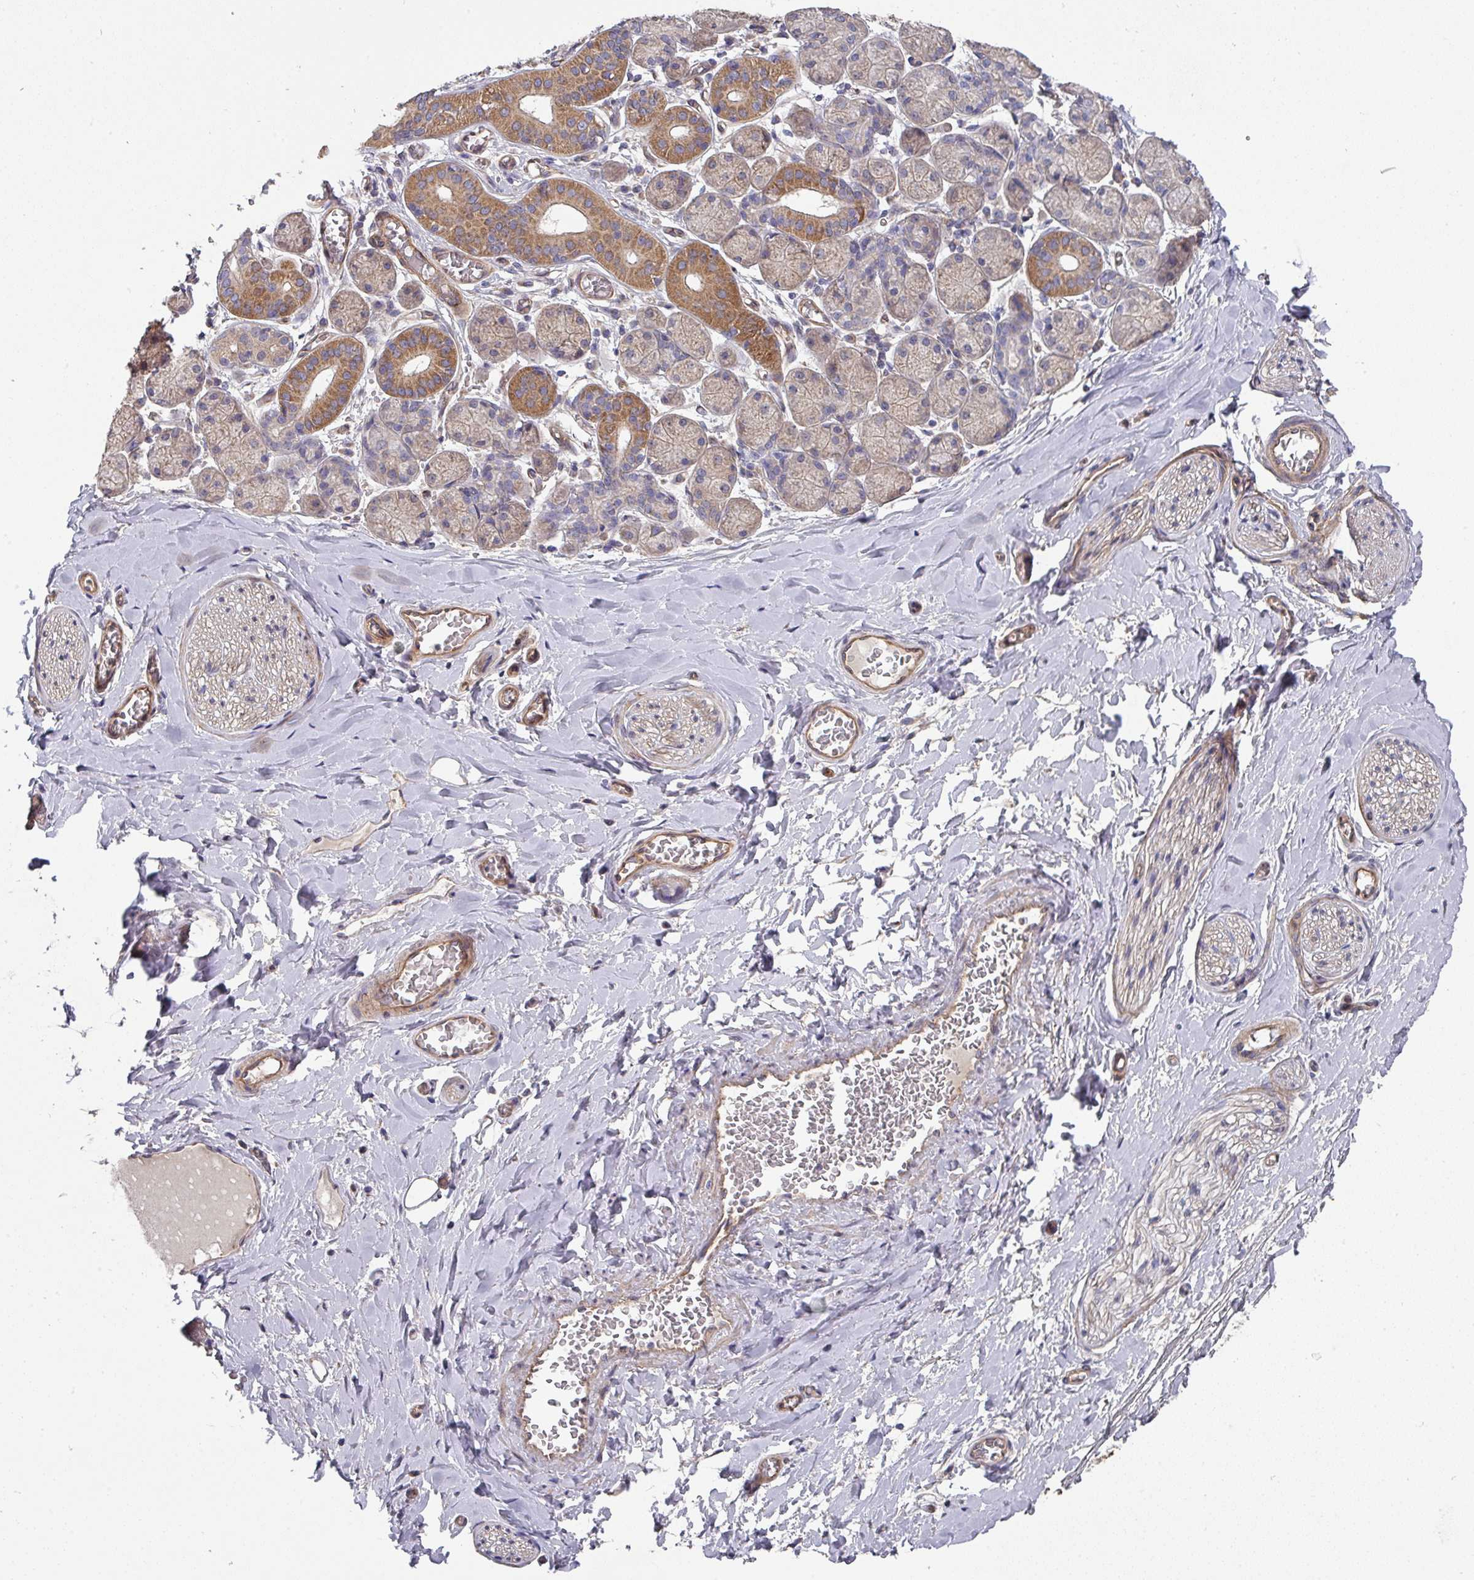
{"staining": {"intensity": "negative", "quantity": "none", "location": "none"}, "tissue": "adipose tissue", "cell_type": "Adipocytes", "image_type": "normal", "snomed": [{"axis": "morphology", "description": "Normal tissue, NOS"}, {"axis": "topography", "description": "Salivary gland"}, {"axis": "topography", "description": "Peripheral nerve tissue"}], "caption": "A high-resolution photomicrograph shows immunohistochemistry staining of normal adipose tissue, which shows no significant positivity in adipocytes.", "gene": "DCAF12L1", "patient": {"sex": "female", "age": 24}}